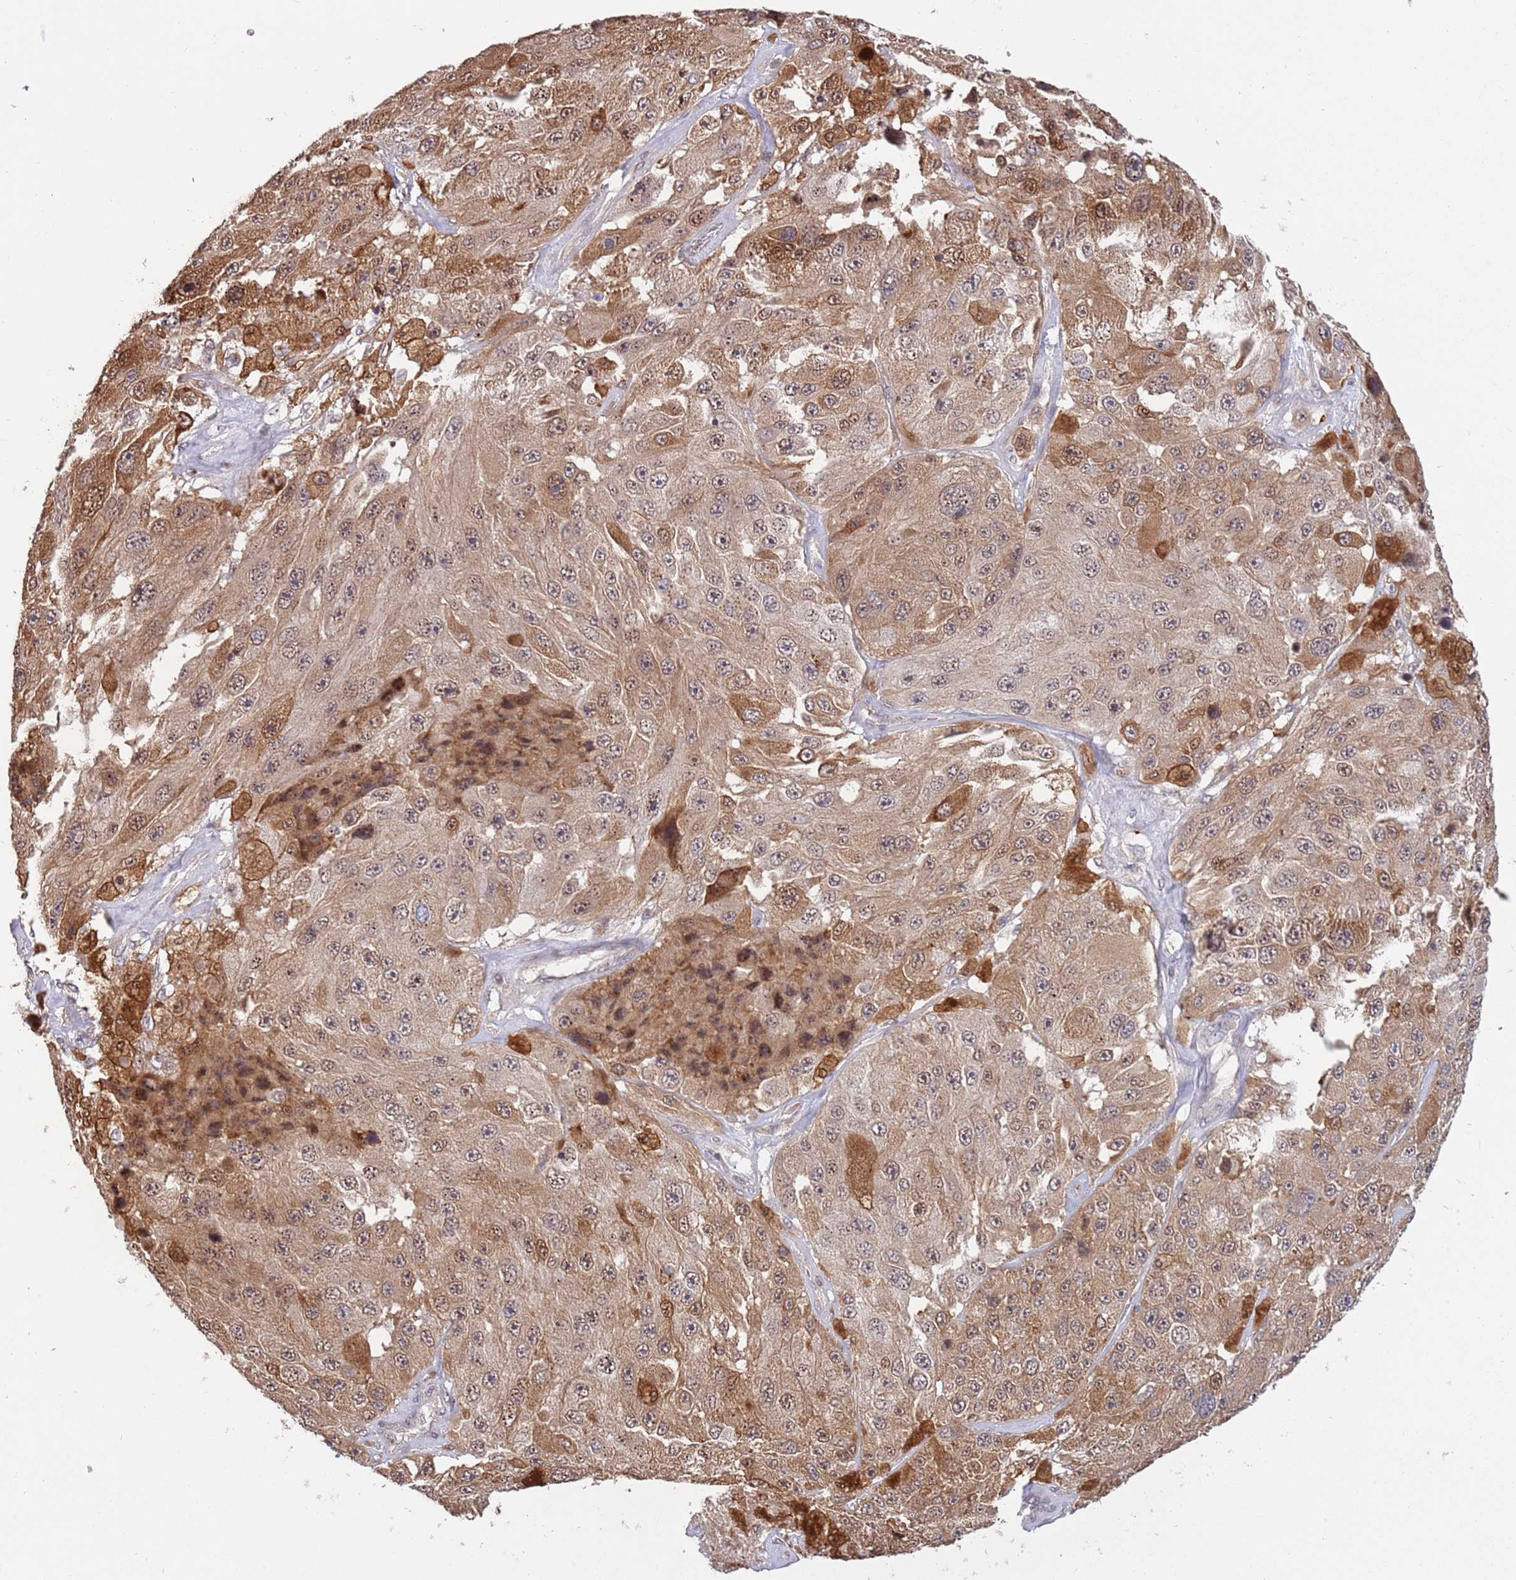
{"staining": {"intensity": "moderate", "quantity": ">75%", "location": "cytoplasmic/membranous,nuclear"}, "tissue": "melanoma", "cell_type": "Tumor cells", "image_type": "cancer", "snomed": [{"axis": "morphology", "description": "Malignant melanoma, Metastatic site"}, {"axis": "topography", "description": "Lymph node"}], "caption": "High-power microscopy captured an IHC micrograph of malignant melanoma (metastatic site), revealing moderate cytoplasmic/membranous and nuclear staining in approximately >75% of tumor cells. (DAB (3,3'-diaminobenzidine) IHC with brightfield microscopy, high magnification).", "gene": "CCNJL", "patient": {"sex": "male", "age": 62}}